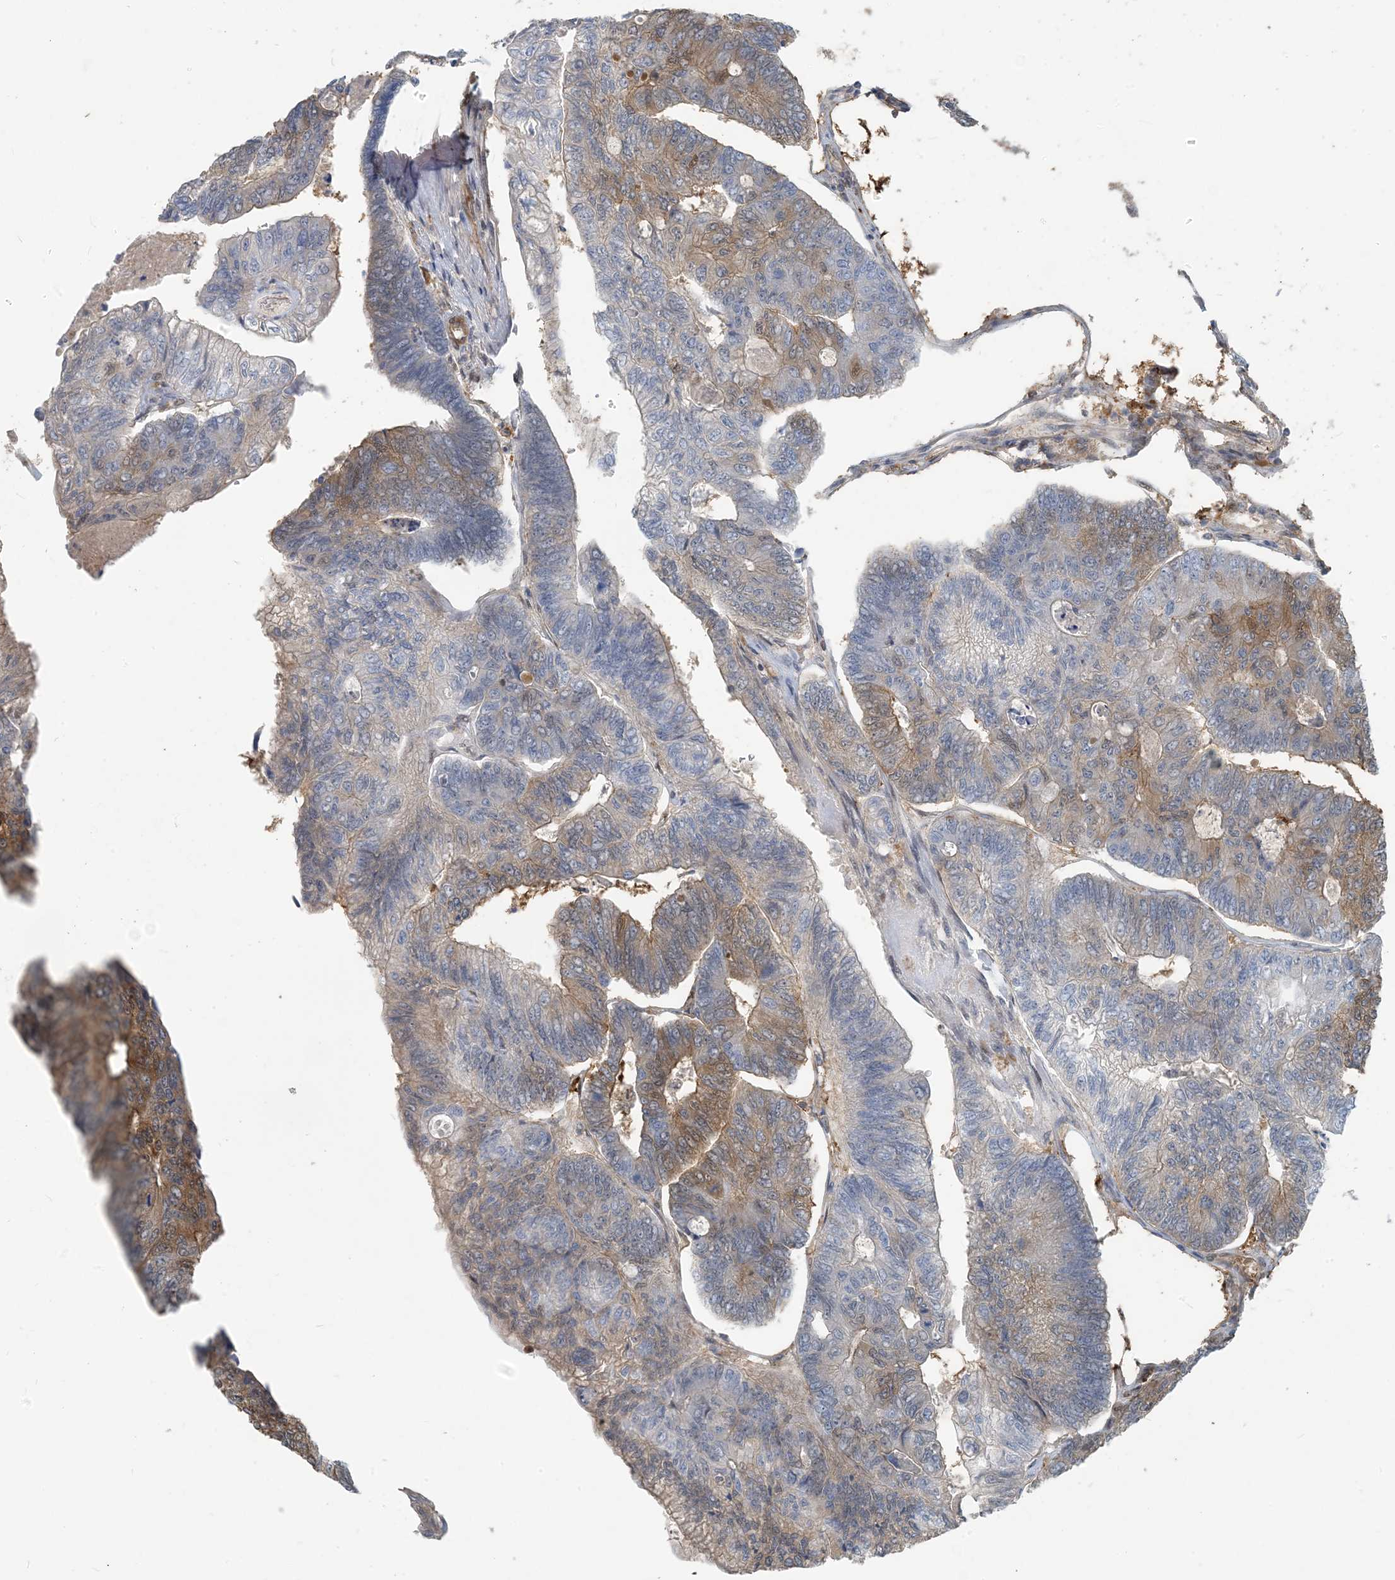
{"staining": {"intensity": "moderate", "quantity": "25%-75%", "location": "cytoplasmic/membranous"}, "tissue": "colorectal cancer", "cell_type": "Tumor cells", "image_type": "cancer", "snomed": [{"axis": "morphology", "description": "Adenocarcinoma, NOS"}, {"axis": "topography", "description": "Colon"}], "caption": "Human colorectal cancer (adenocarcinoma) stained with a protein marker demonstrates moderate staining in tumor cells.", "gene": "ZC3H12A", "patient": {"sex": "female", "age": 67}}